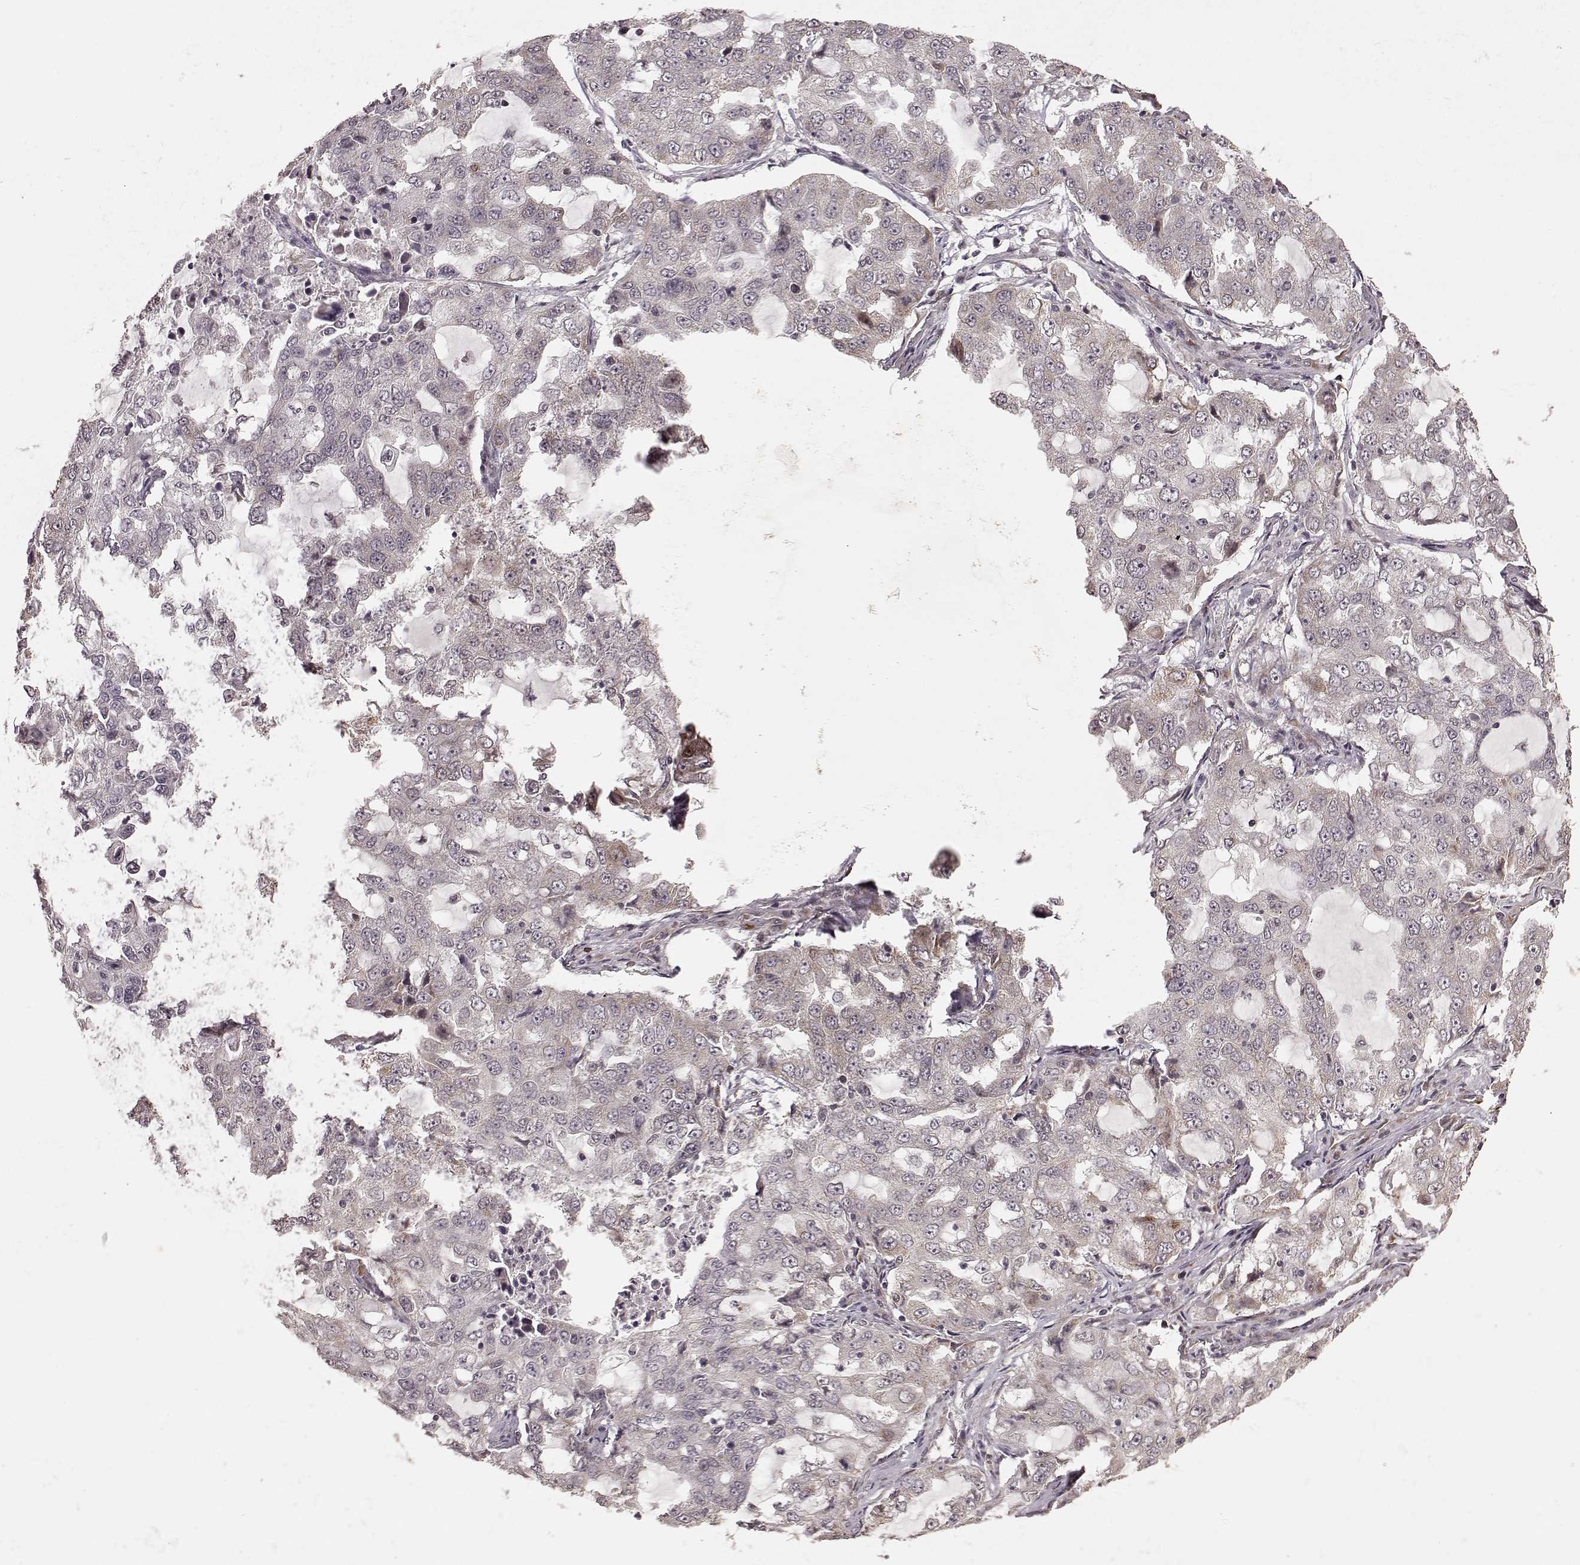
{"staining": {"intensity": "negative", "quantity": "none", "location": "none"}, "tissue": "lung cancer", "cell_type": "Tumor cells", "image_type": "cancer", "snomed": [{"axis": "morphology", "description": "Adenocarcinoma, NOS"}, {"axis": "topography", "description": "Lung"}], "caption": "A histopathology image of human lung cancer is negative for staining in tumor cells.", "gene": "ELOVL5", "patient": {"sex": "female", "age": 61}}